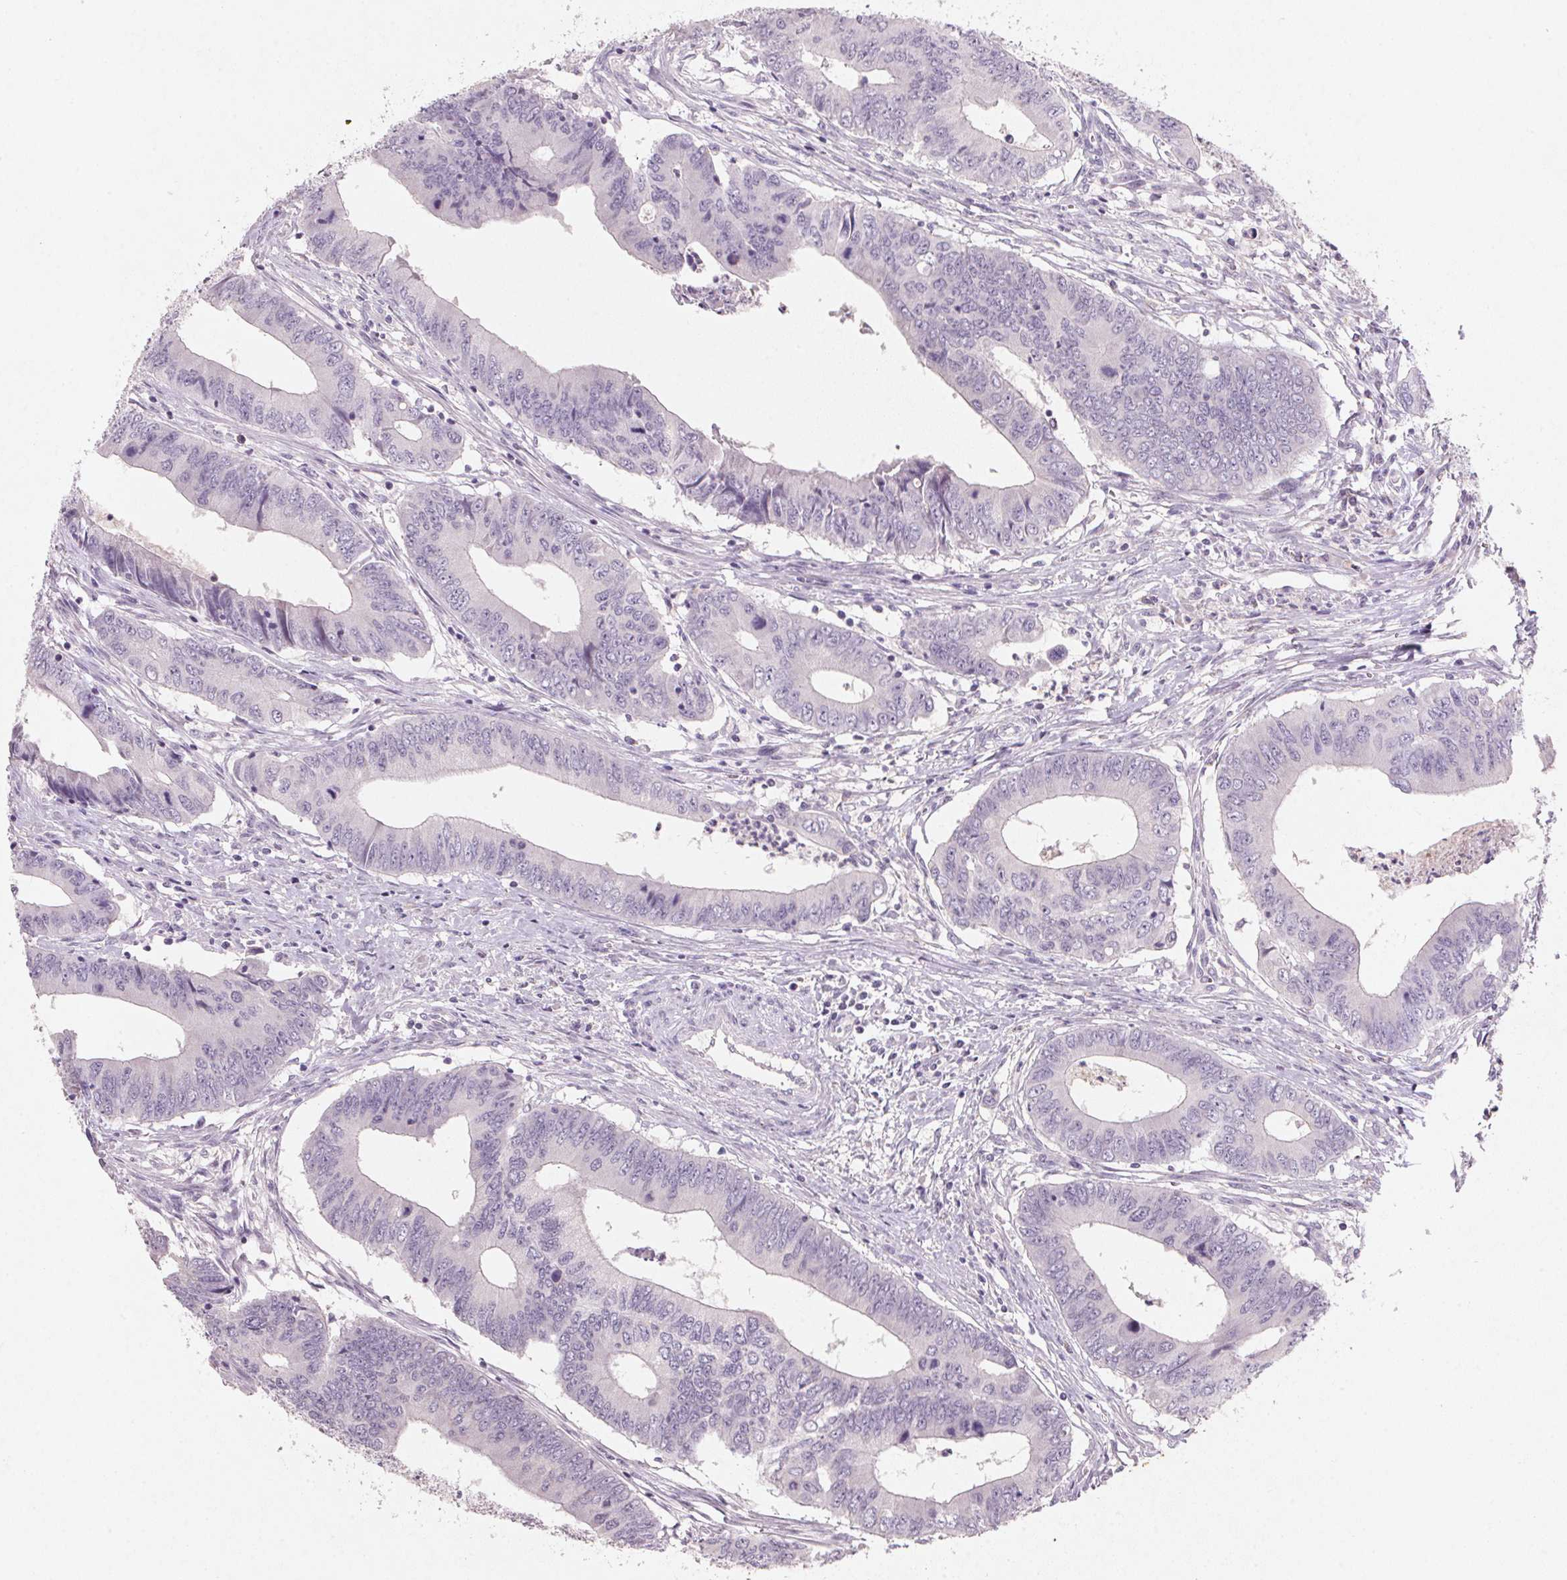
{"staining": {"intensity": "negative", "quantity": "none", "location": "none"}, "tissue": "colorectal cancer", "cell_type": "Tumor cells", "image_type": "cancer", "snomed": [{"axis": "morphology", "description": "Adenocarcinoma, NOS"}, {"axis": "topography", "description": "Colon"}], "caption": "Immunohistochemistry (IHC) image of neoplastic tissue: human adenocarcinoma (colorectal) stained with DAB displays no significant protein staining in tumor cells.", "gene": "CXCL5", "patient": {"sex": "male", "age": 53}}